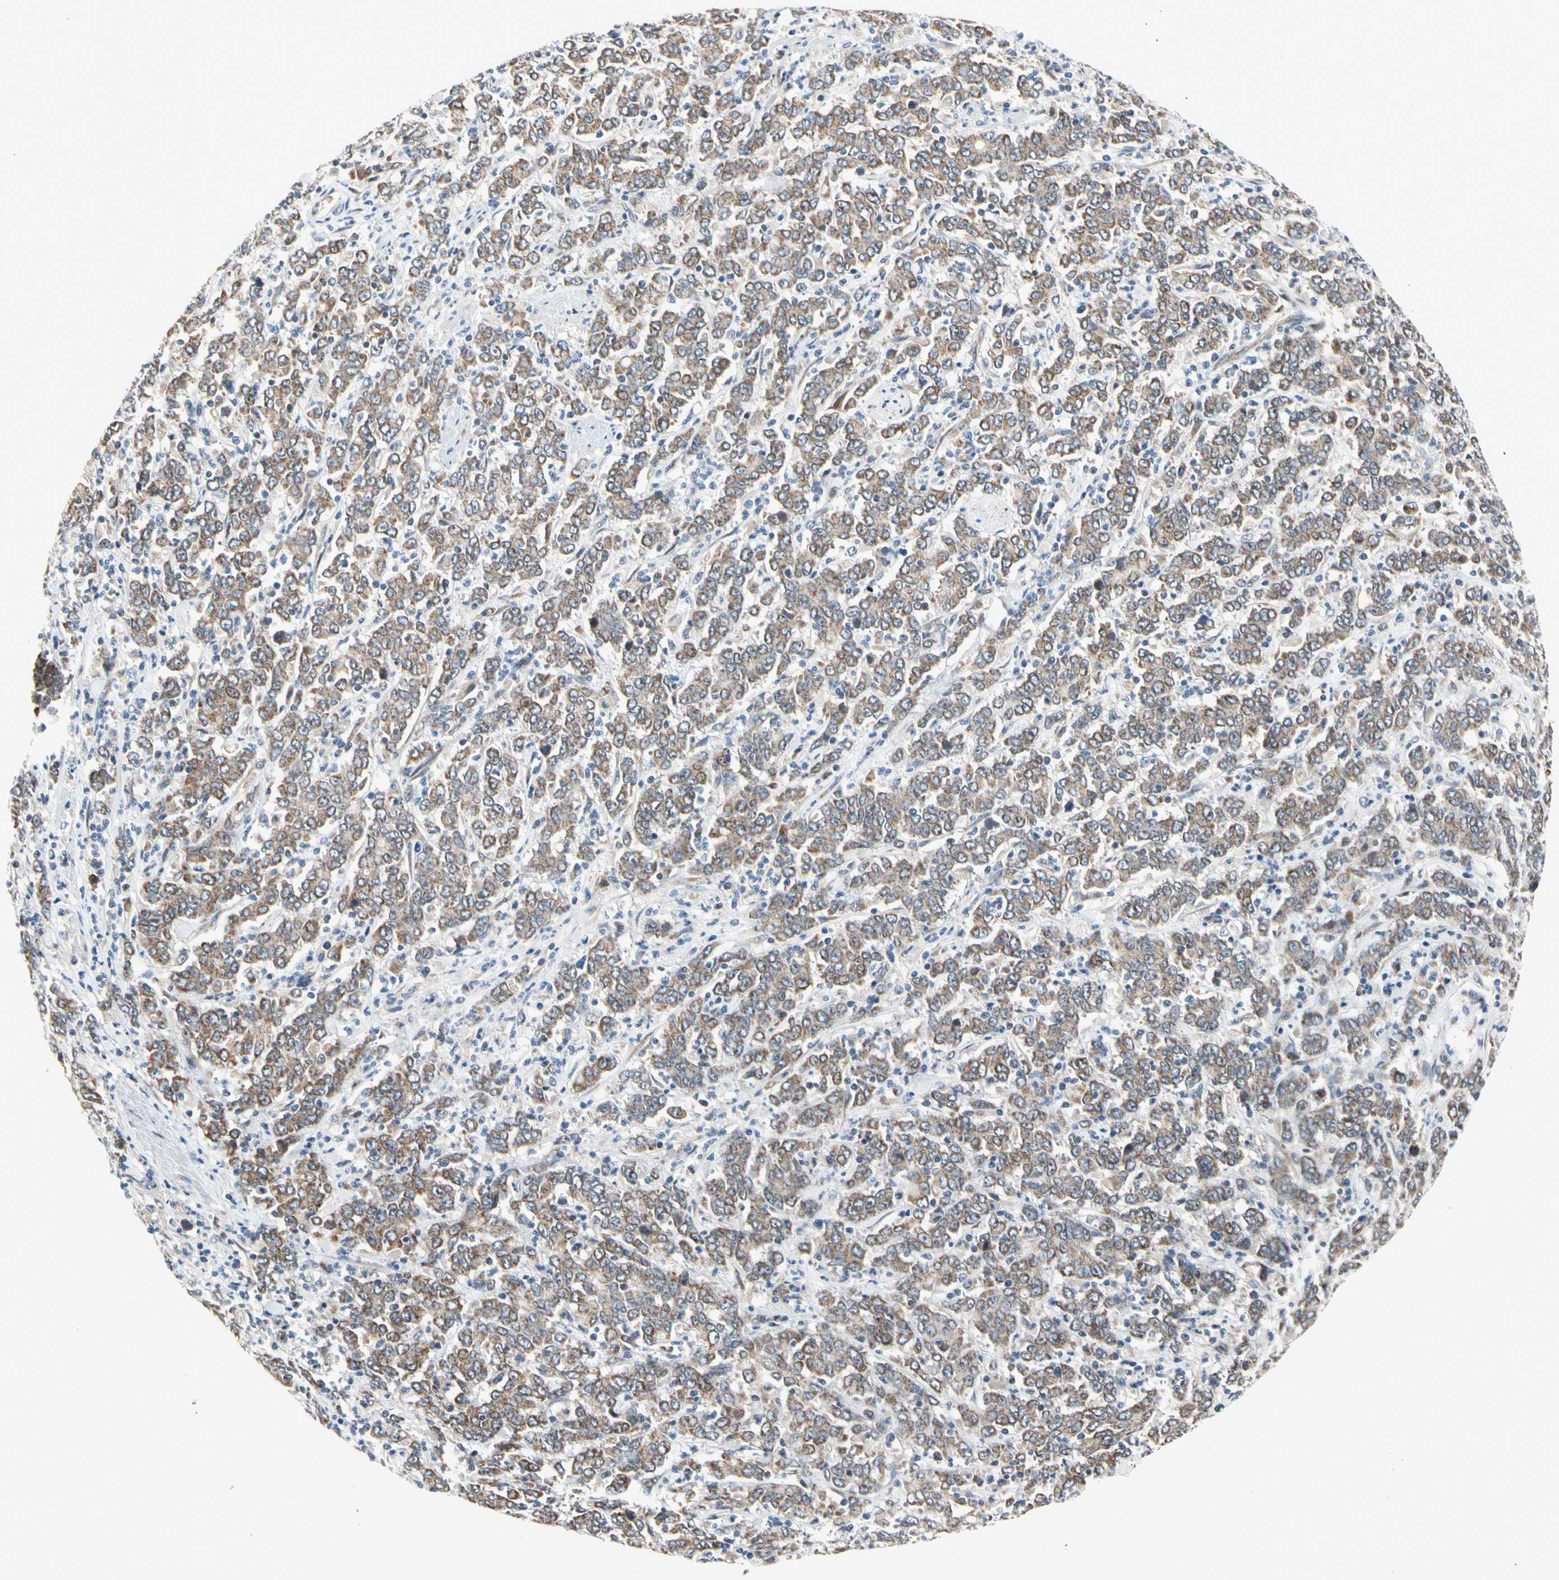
{"staining": {"intensity": "moderate", "quantity": ">75%", "location": "cytoplasmic/membranous"}, "tissue": "stomach cancer", "cell_type": "Tumor cells", "image_type": "cancer", "snomed": [{"axis": "morphology", "description": "Adenocarcinoma, NOS"}, {"axis": "topography", "description": "Stomach, lower"}], "caption": "Stomach adenocarcinoma tissue reveals moderate cytoplasmic/membranous expression in approximately >75% of tumor cells Nuclei are stained in blue.", "gene": "NPHP3", "patient": {"sex": "female", "age": 71}}